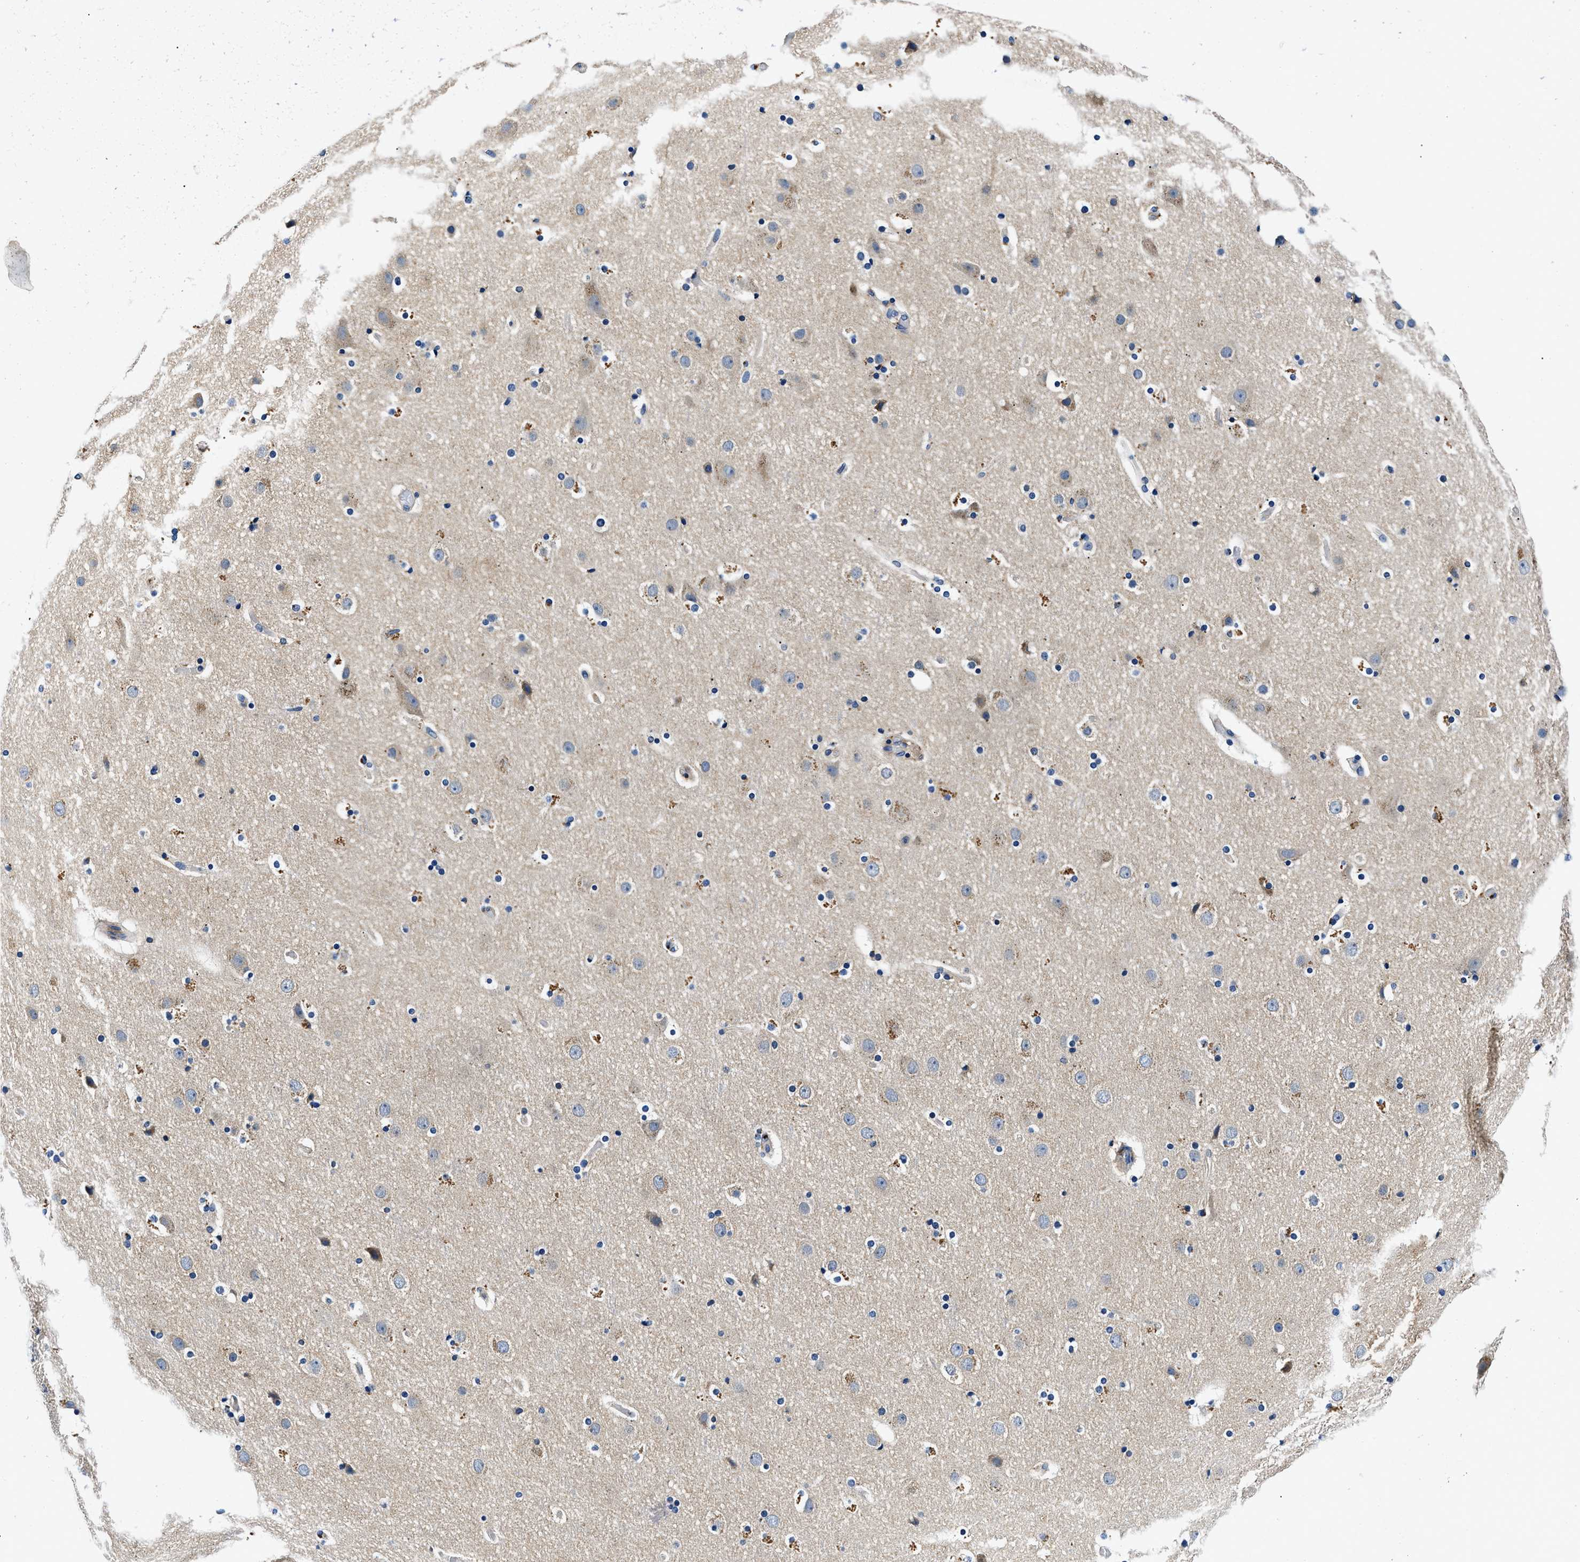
{"staining": {"intensity": "negative", "quantity": "none", "location": "none"}, "tissue": "cerebral cortex", "cell_type": "Endothelial cells", "image_type": "normal", "snomed": [{"axis": "morphology", "description": "Normal tissue, NOS"}, {"axis": "topography", "description": "Cerebral cortex"}], "caption": "The photomicrograph exhibits no significant positivity in endothelial cells of cerebral cortex.", "gene": "ZFAND3", "patient": {"sex": "male", "age": 57}}